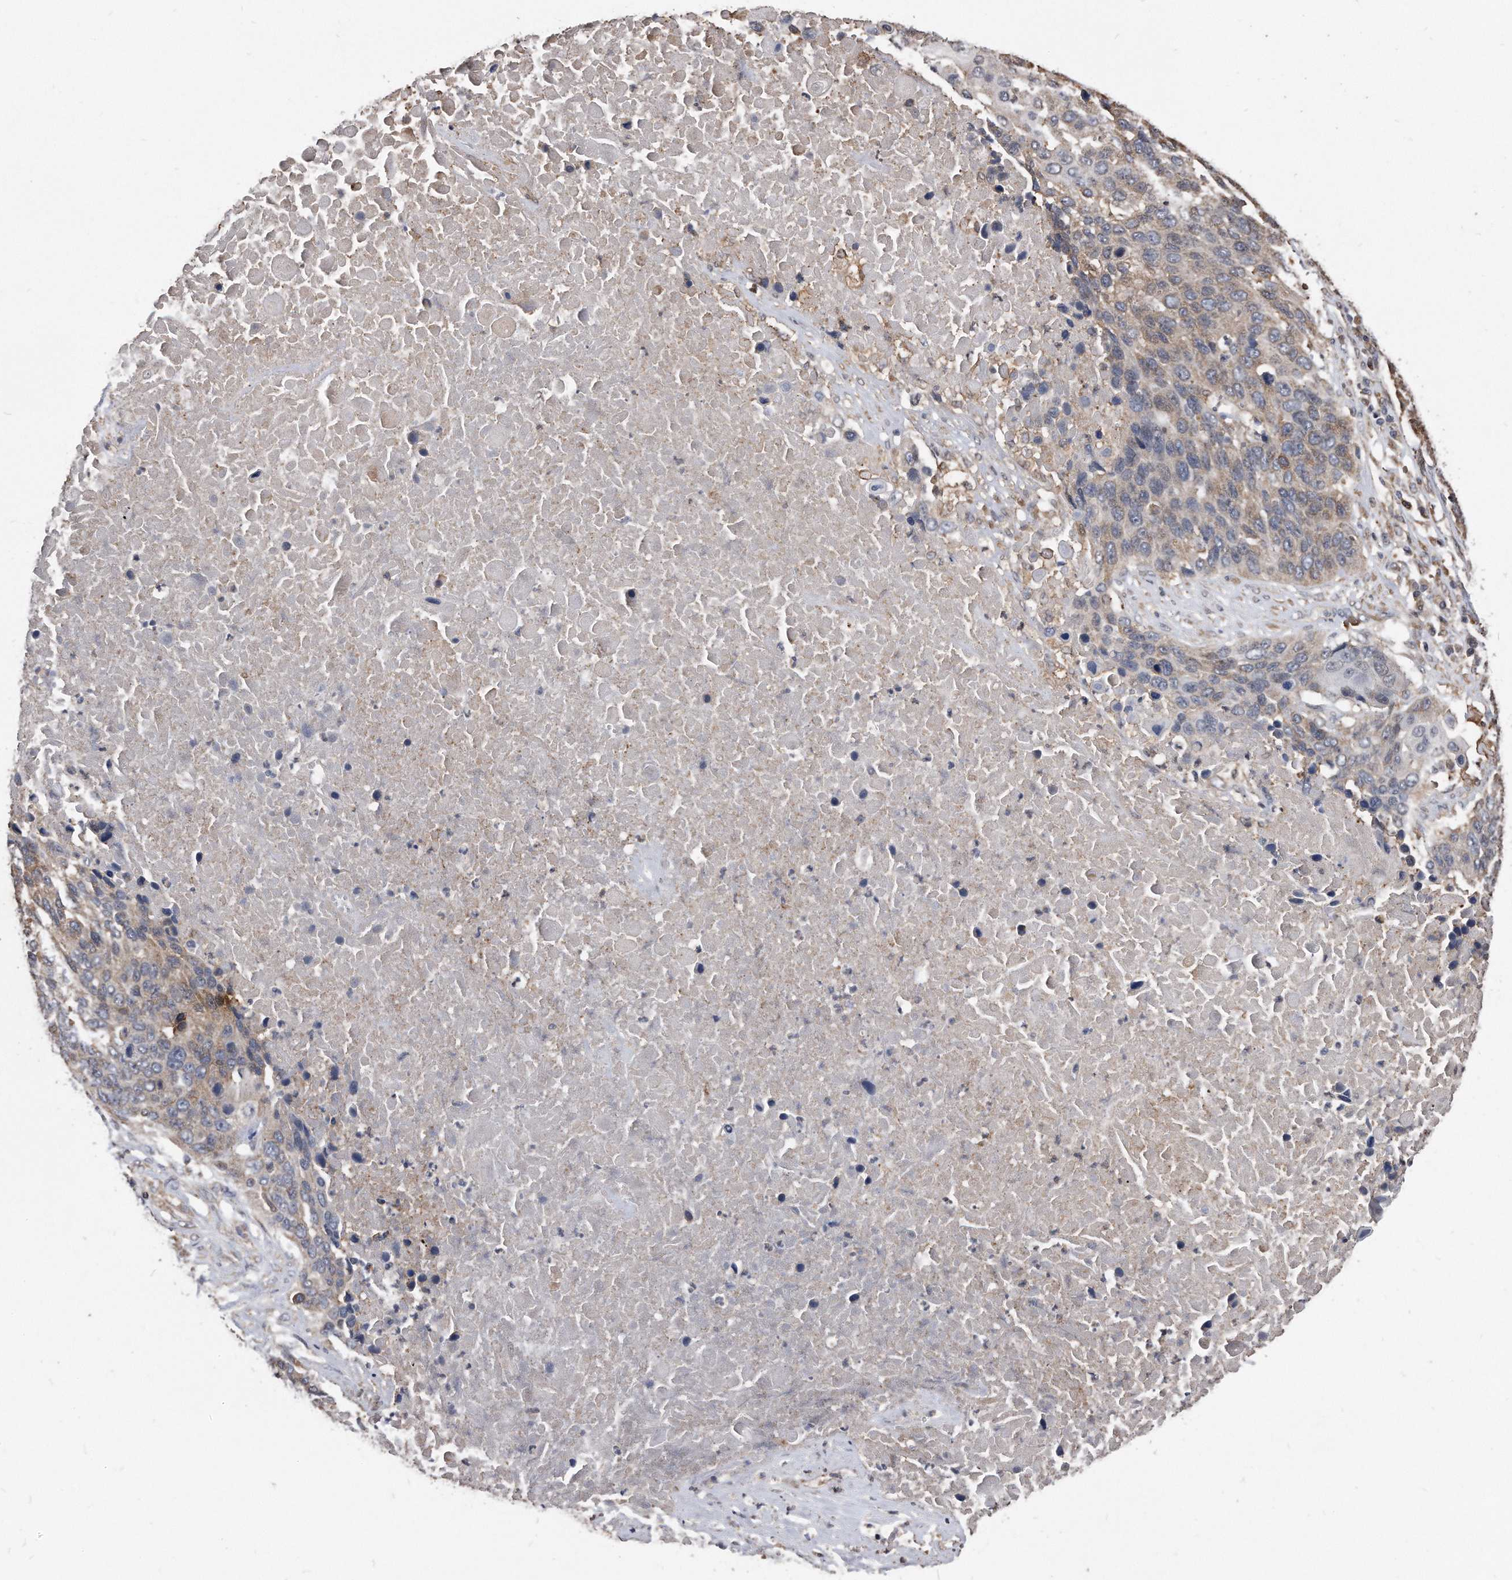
{"staining": {"intensity": "moderate", "quantity": "<25%", "location": "cytoplasmic/membranous"}, "tissue": "lung cancer", "cell_type": "Tumor cells", "image_type": "cancer", "snomed": [{"axis": "morphology", "description": "Squamous cell carcinoma, NOS"}, {"axis": "topography", "description": "Lung"}], "caption": "Protein positivity by immunohistochemistry demonstrates moderate cytoplasmic/membranous staining in about <25% of tumor cells in squamous cell carcinoma (lung).", "gene": "IL20RA", "patient": {"sex": "male", "age": 66}}